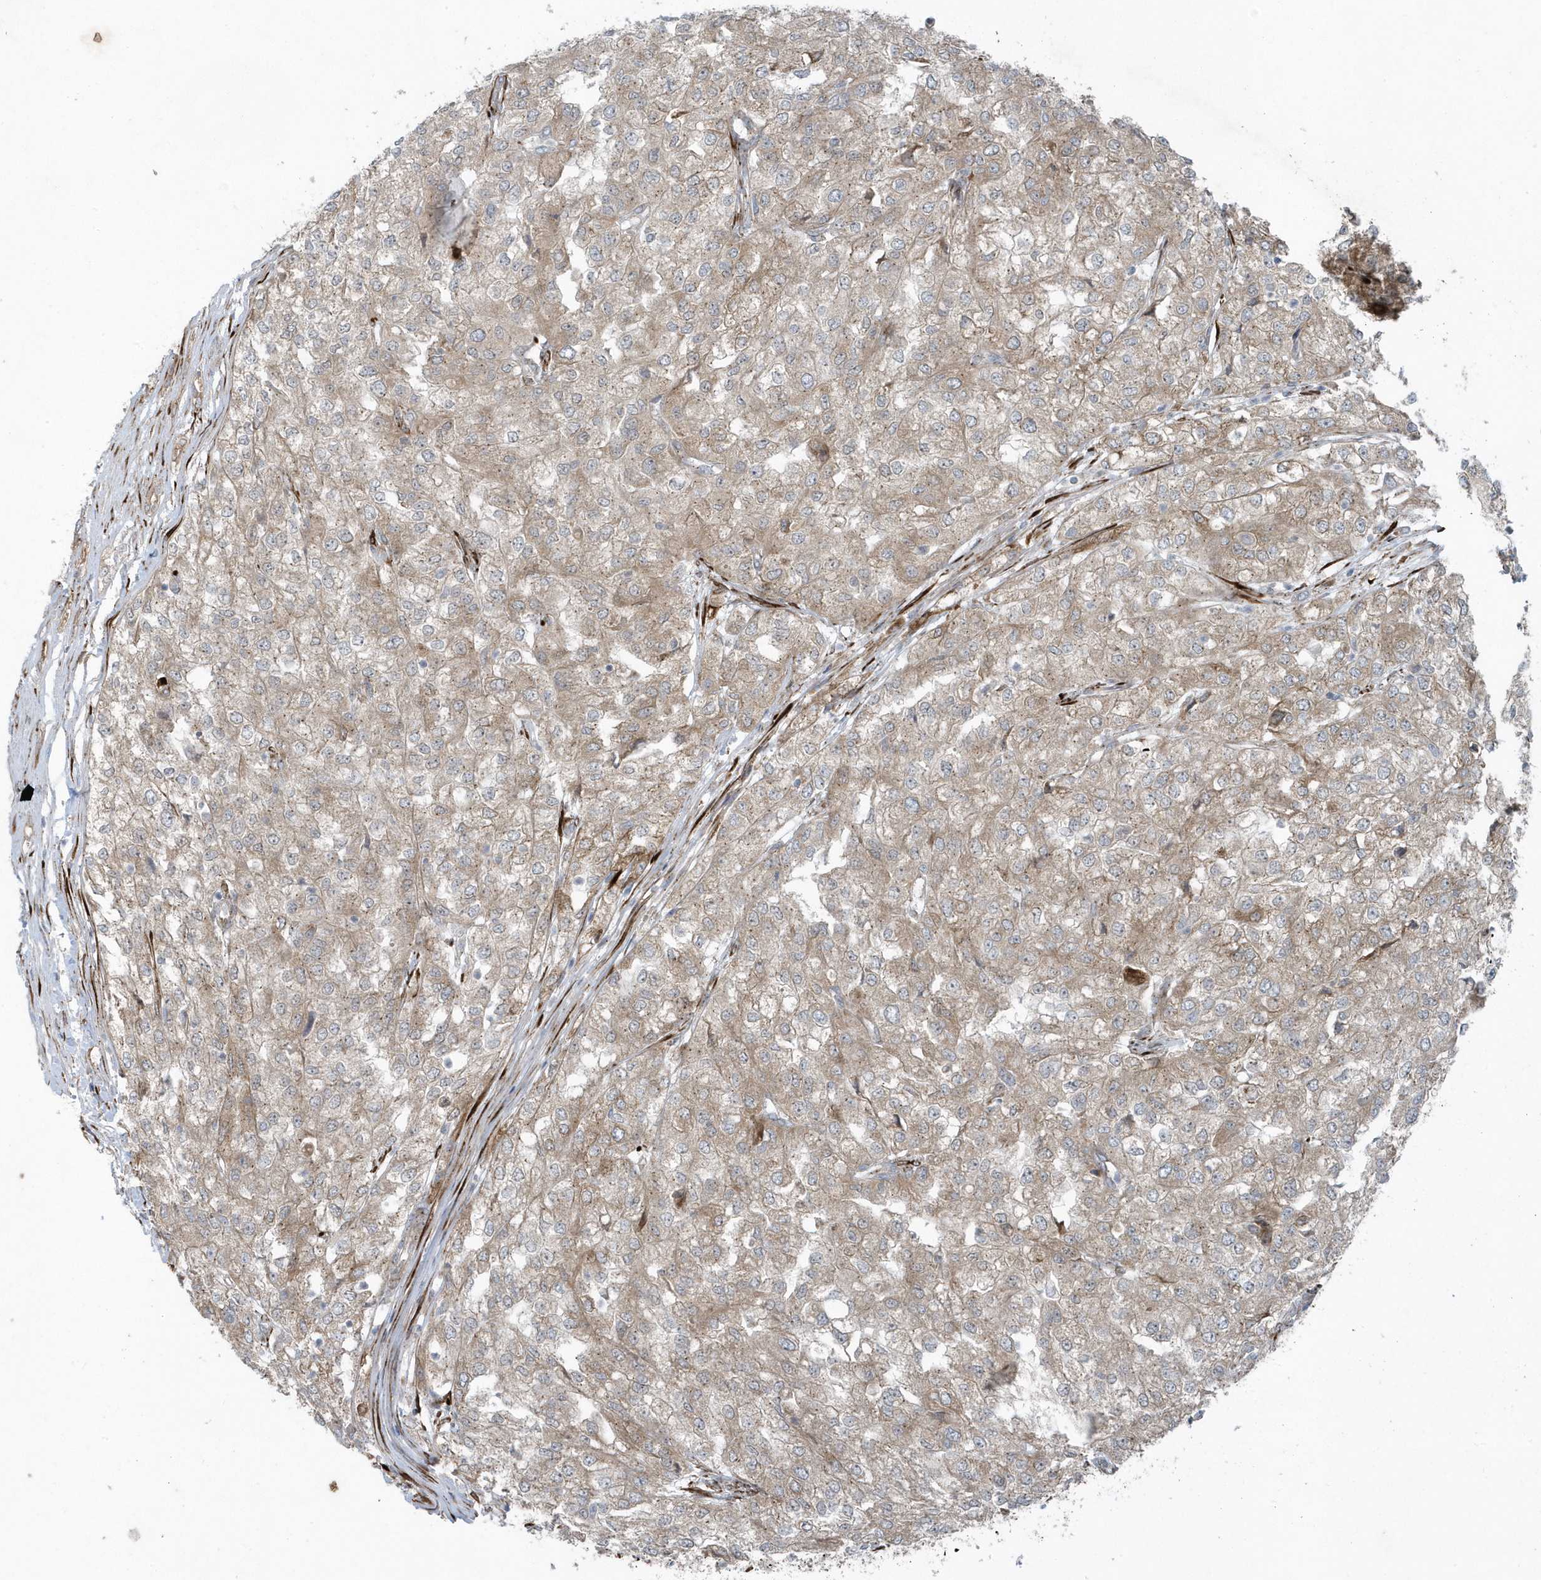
{"staining": {"intensity": "weak", "quantity": ">75%", "location": "cytoplasmic/membranous"}, "tissue": "renal cancer", "cell_type": "Tumor cells", "image_type": "cancer", "snomed": [{"axis": "morphology", "description": "Adenocarcinoma, NOS"}, {"axis": "topography", "description": "Kidney"}], "caption": "A photomicrograph of renal adenocarcinoma stained for a protein shows weak cytoplasmic/membranous brown staining in tumor cells.", "gene": "FAM98A", "patient": {"sex": "female", "age": 54}}